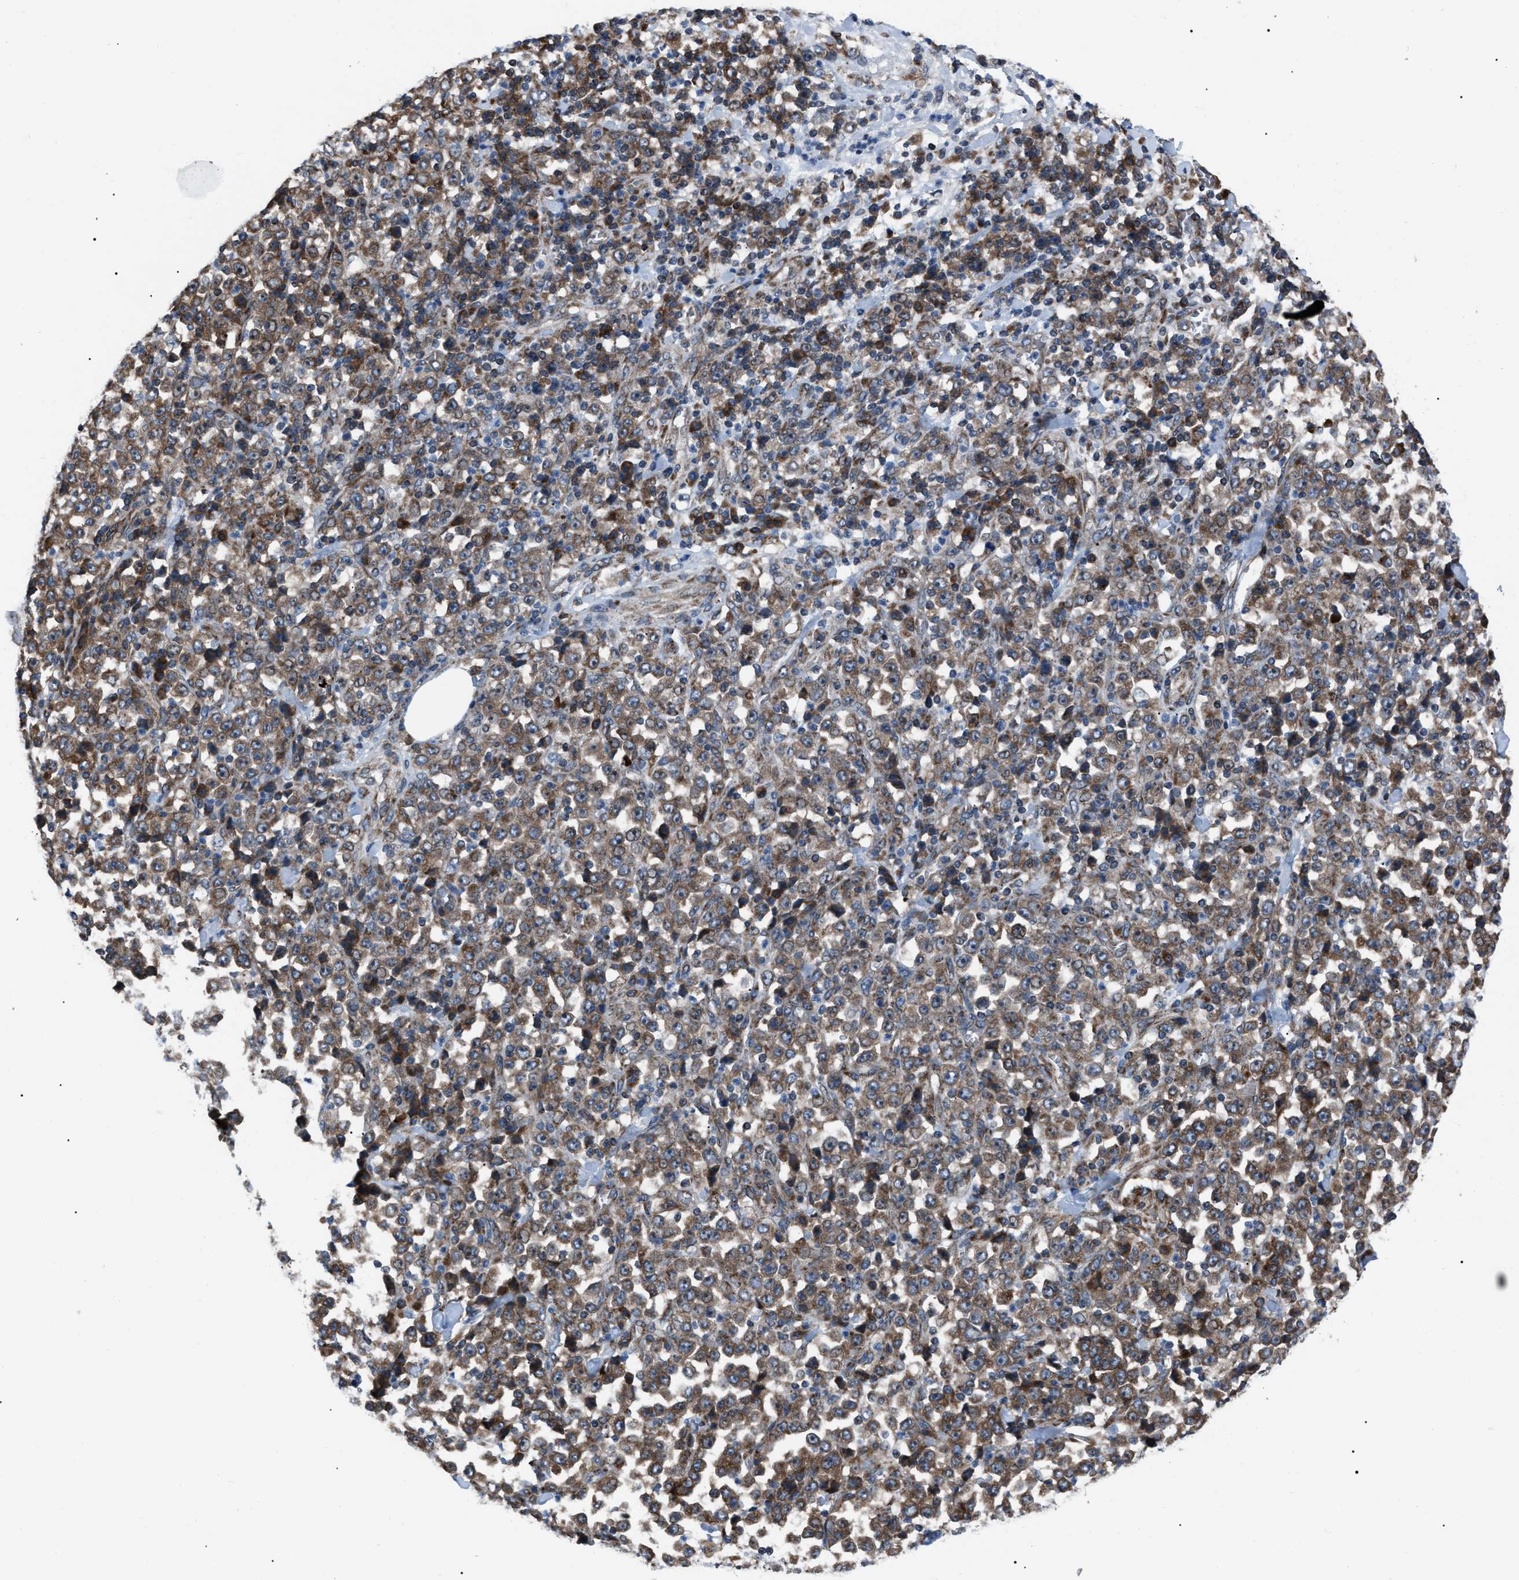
{"staining": {"intensity": "moderate", "quantity": ">75%", "location": "cytoplasmic/membranous"}, "tissue": "stomach cancer", "cell_type": "Tumor cells", "image_type": "cancer", "snomed": [{"axis": "morphology", "description": "Normal tissue, NOS"}, {"axis": "morphology", "description": "Adenocarcinoma, NOS"}, {"axis": "topography", "description": "Stomach, upper"}, {"axis": "topography", "description": "Stomach"}], "caption": "Adenocarcinoma (stomach) was stained to show a protein in brown. There is medium levels of moderate cytoplasmic/membranous staining in approximately >75% of tumor cells.", "gene": "AGO2", "patient": {"sex": "male", "age": 59}}